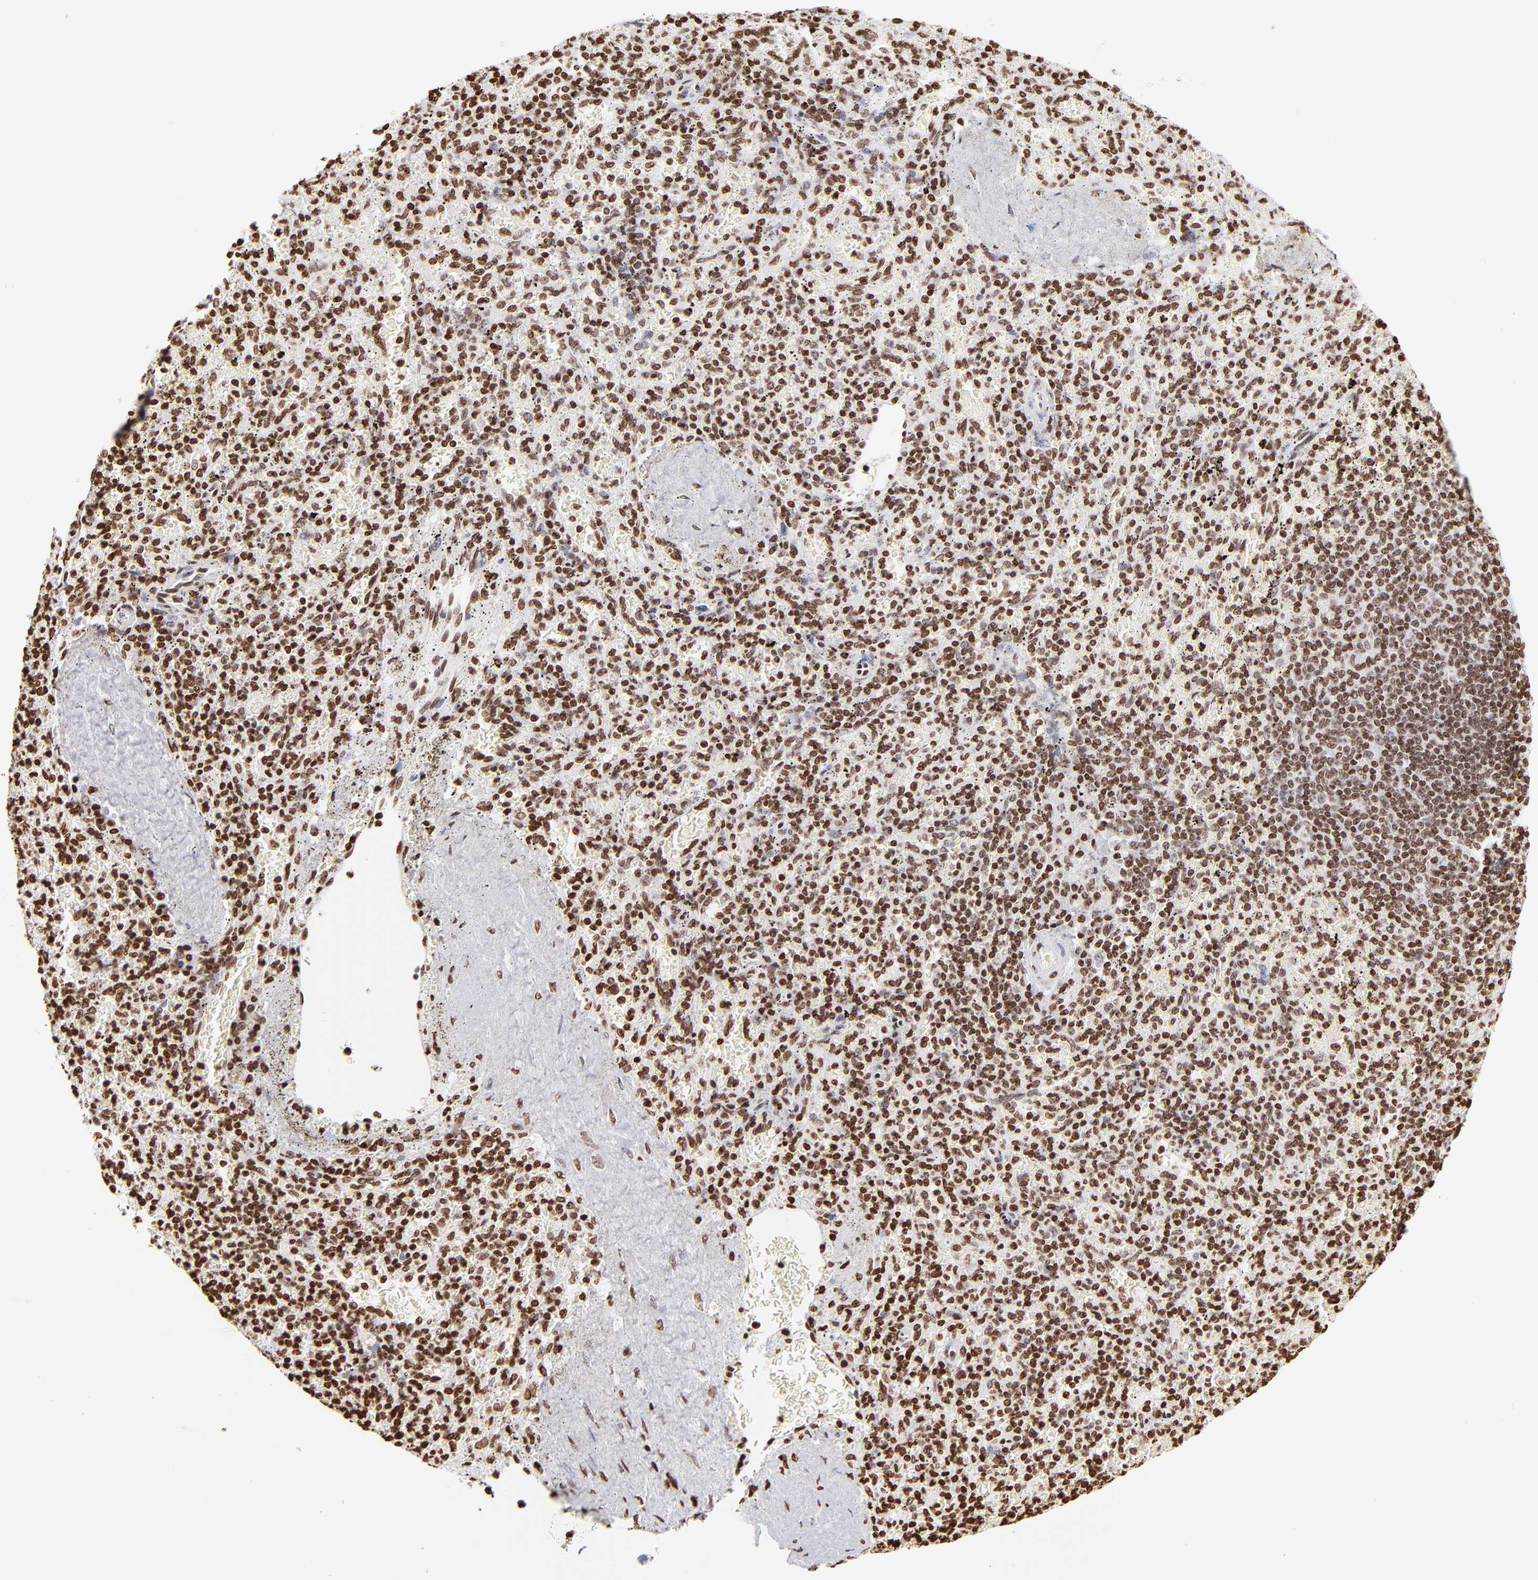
{"staining": {"intensity": "strong", "quantity": "25%-75%", "location": "nuclear"}, "tissue": "spleen", "cell_type": "Cells in red pulp", "image_type": "normal", "snomed": [{"axis": "morphology", "description": "Normal tissue, NOS"}, {"axis": "topography", "description": "Spleen"}], "caption": "Protein expression analysis of unremarkable human spleen reveals strong nuclear staining in about 25%-75% of cells in red pulp.", "gene": "RTL4", "patient": {"sex": "female", "age": 43}}